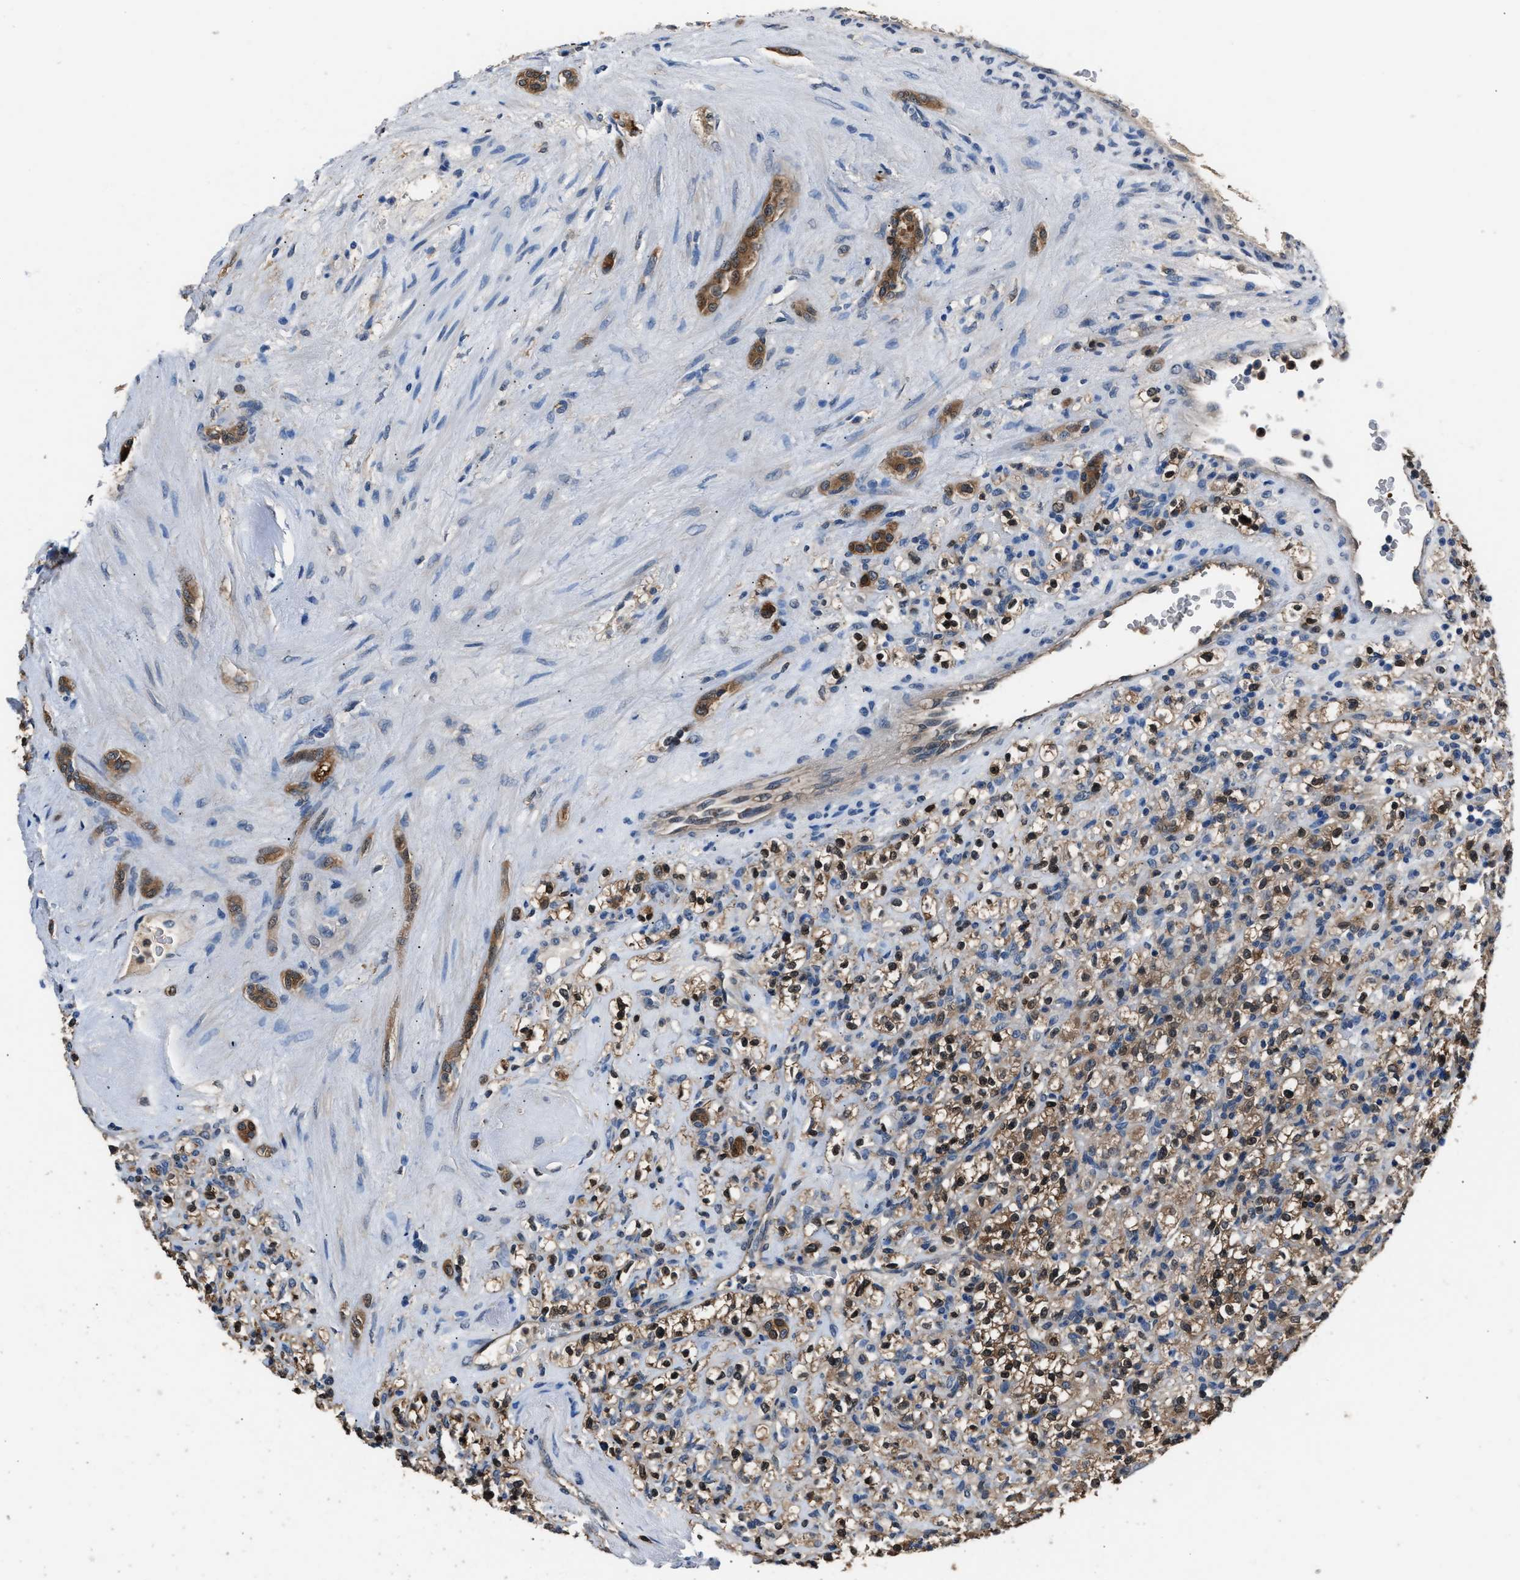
{"staining": {"intensity": "weak", "quantity": ">75%", "location": "cytoplasmic/membranous,nuclear"}, "tissue": "renal cancer", "cell_type": "Tumor cells", "image_type": "cancer", "snomed": [{"axis": "morphology", "description": "Normal tissue, NOS"}, {"axis": "morphology", "description": "Adenocarcinoma, NOS"}, {"axis": "topography", "description": "Kidney"}], "caption": "Human adenocarcinoma (renal) stained with a protein marker reveals weak staining in tumor cells.", "gene": "GSTP1", "patient": {"sex": "female", "age": 72}}